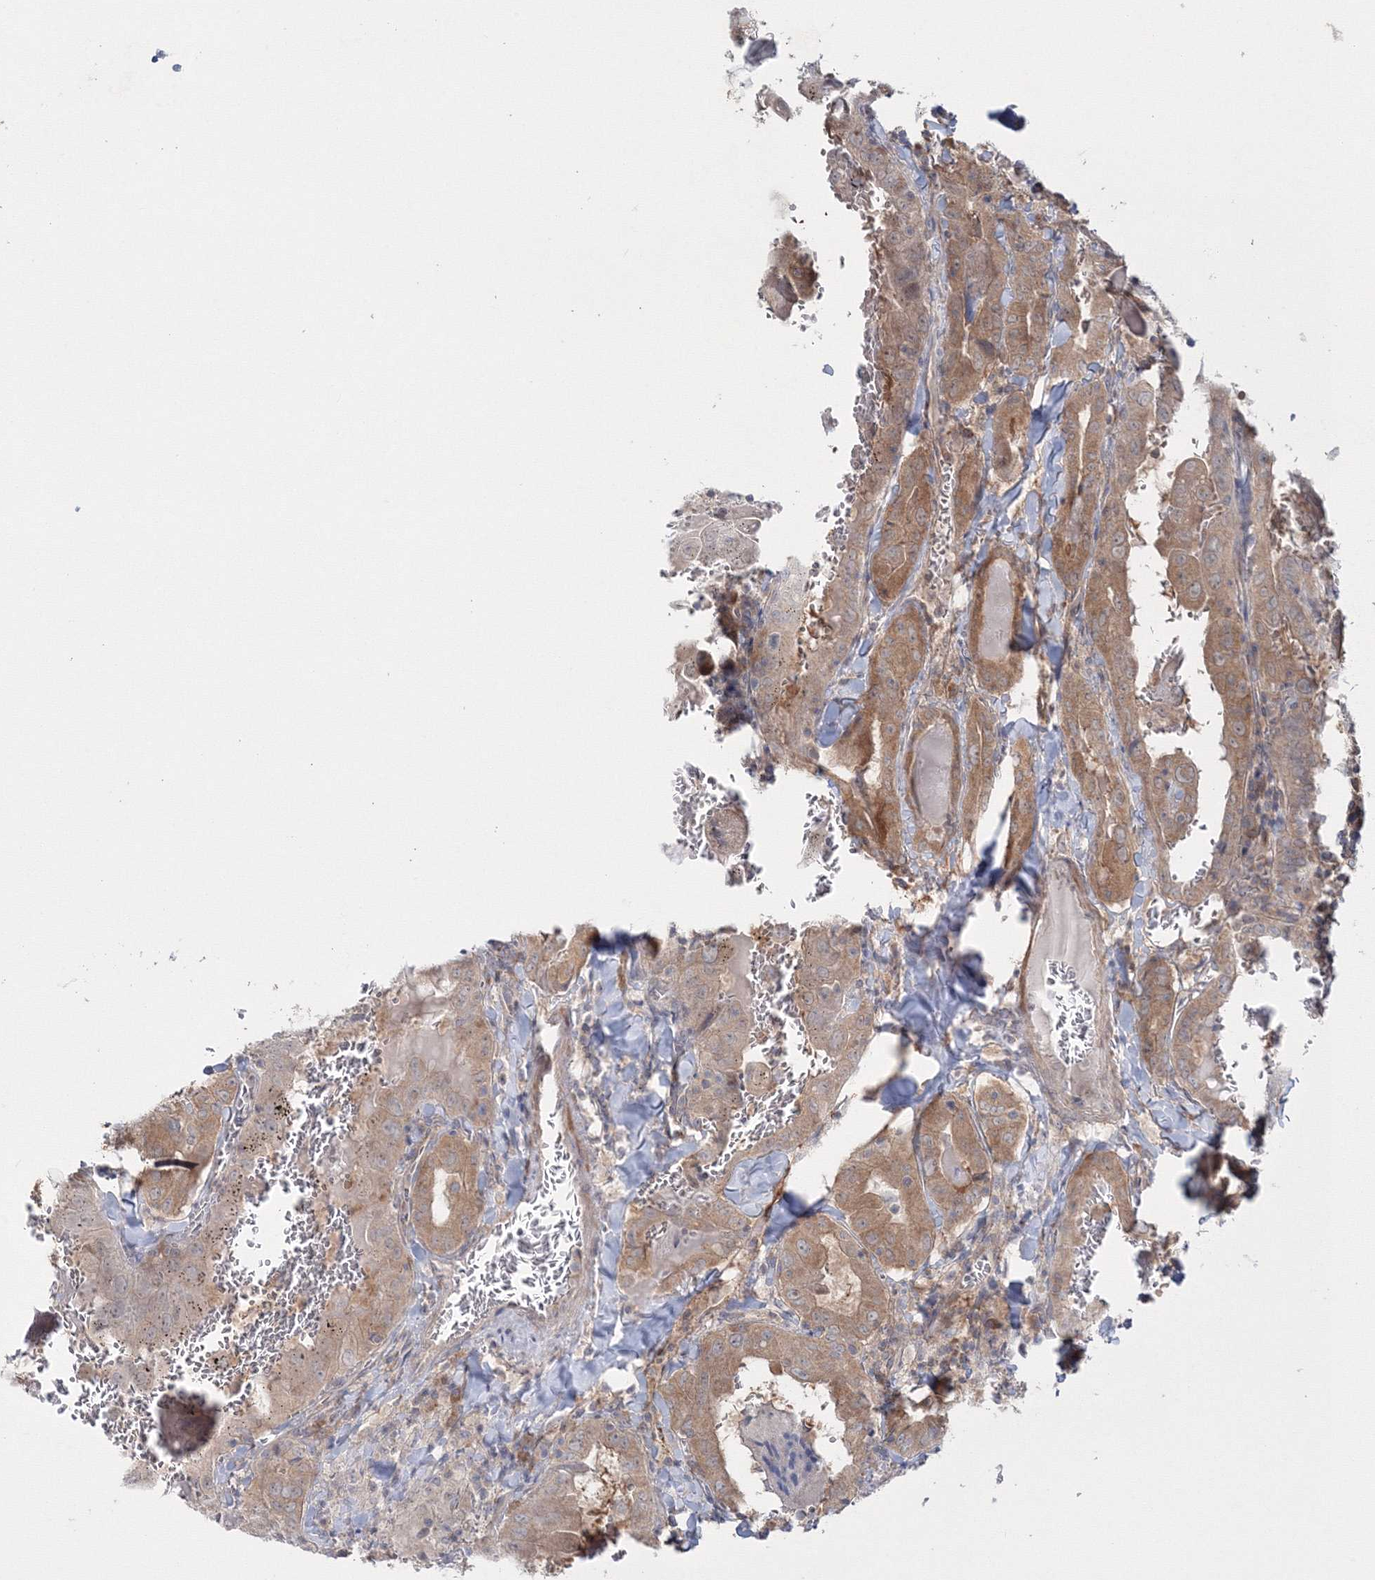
{"staining": {"intensity": "moderate", "quantity": "<25%", "location": "cytoplasmic/membranous"}, "tissue": "thyroid cancer", "cell_type": "Tumor cells", "image_type": "cancer", "snomed": [{"axis": "morphology", "description": "Papillary adenocarcinoma, NOS"}, {"axis": "topography", "description": "Thyroid gland"}], "caption": "The immunohistochemical stain shows moderate cytoplasmic/membranous expression in tumor cells of thyroid cancer tissue.", "gene": "IPMK", "patient": {"sex": "female", "age": 72}}